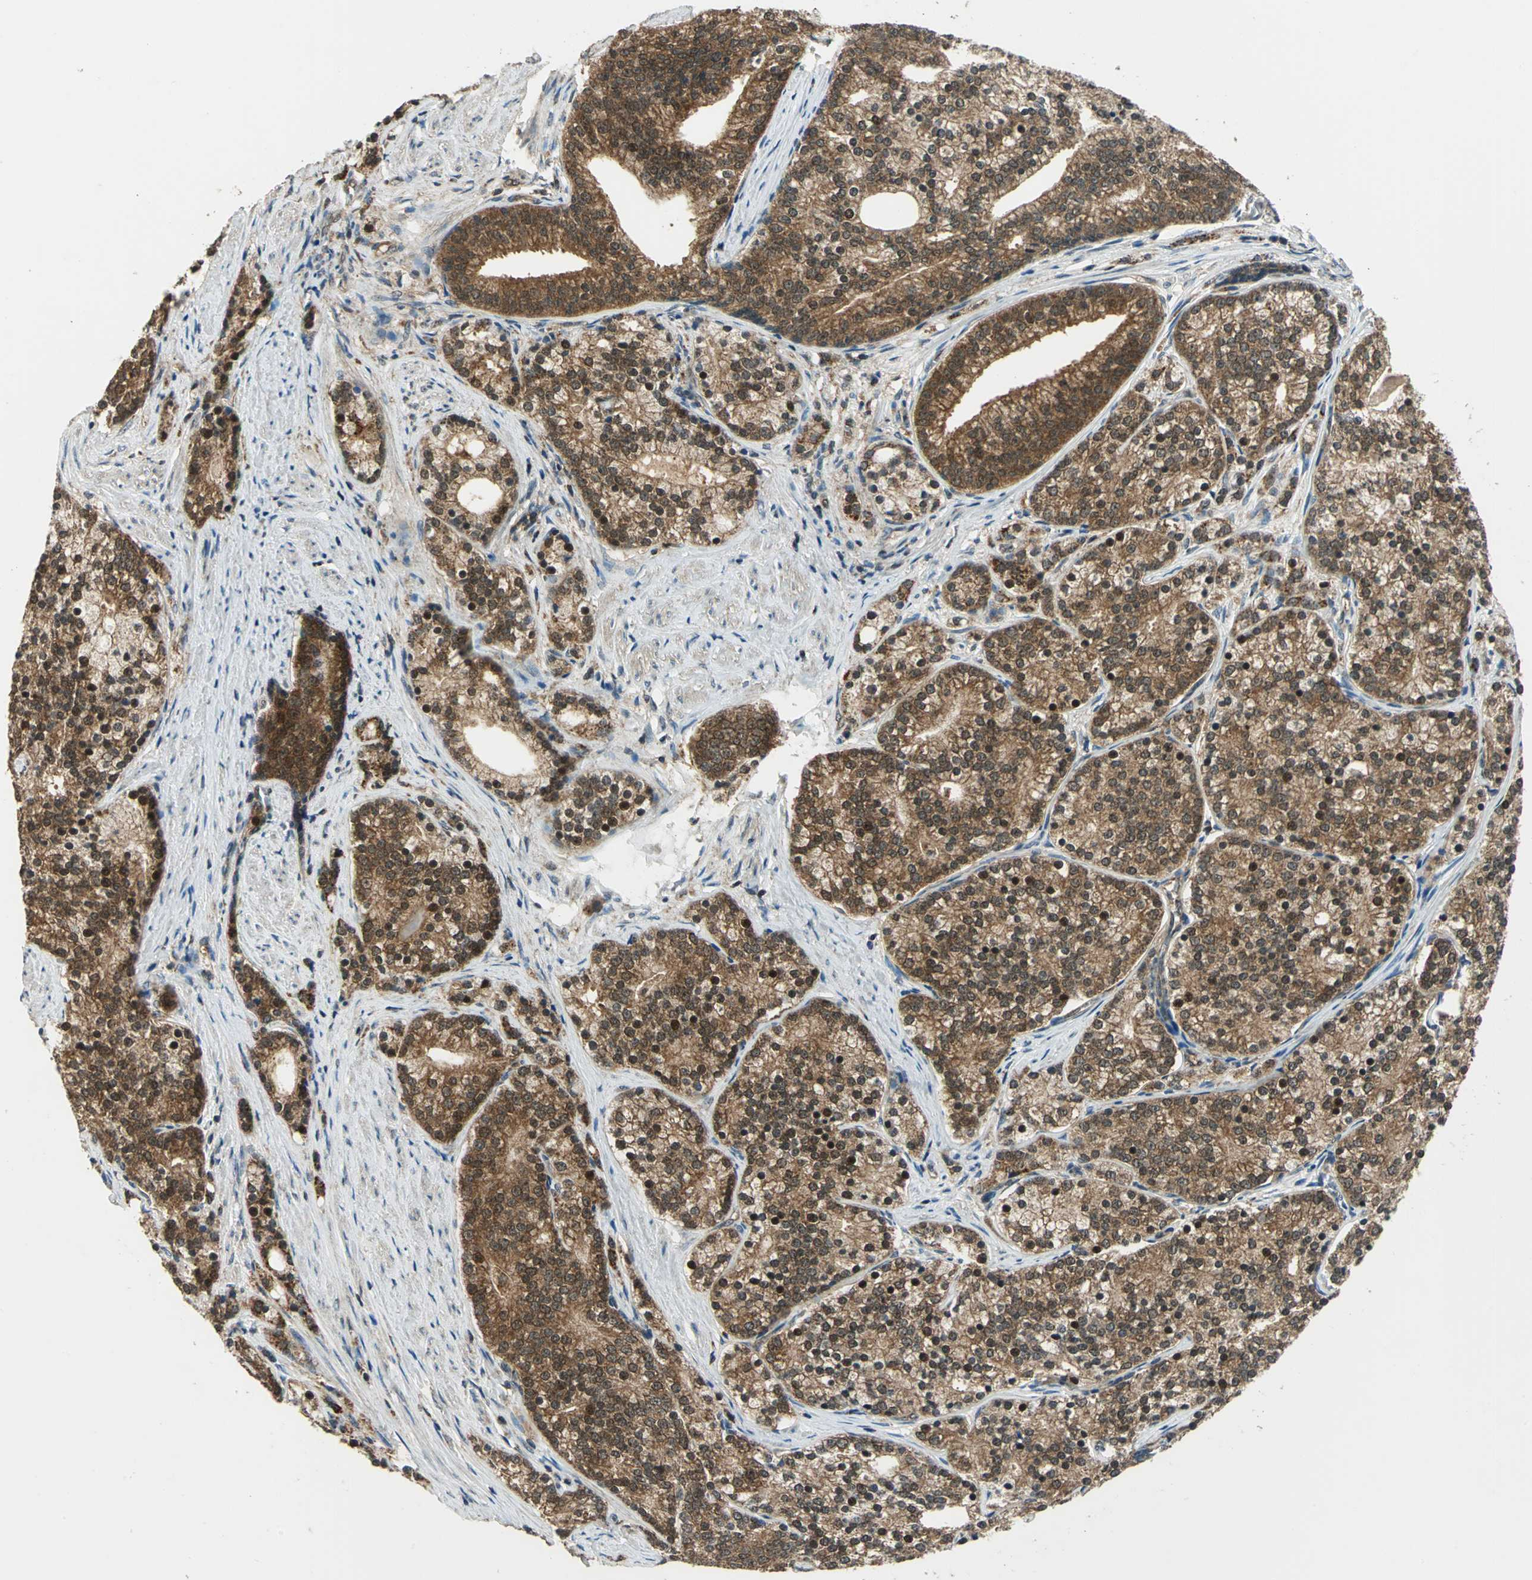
{"staining": {"intensity": "moderate", "quantity": ">75%", "location": "cytoplasmic/membranous,nuclear"}, "tissue": "prostate cancer", "cell_type": "Tumor cells", "image_type": "cancer", "snomed": [{"axis": "morphology", "description": "Adenocarcinoma, Low grade"}, {"axis": "topography", "description": "Prostate"}], "caption": "Prostate low-grade adenocarcinoma tissue displays moderate cytoplasmic/membranous and nuclear positivity in approximately >75% of tumor cells, visualized by immunohistochemistry.", "gene": "NUDT2", "patient": {"sex": "male", "age": 71}}